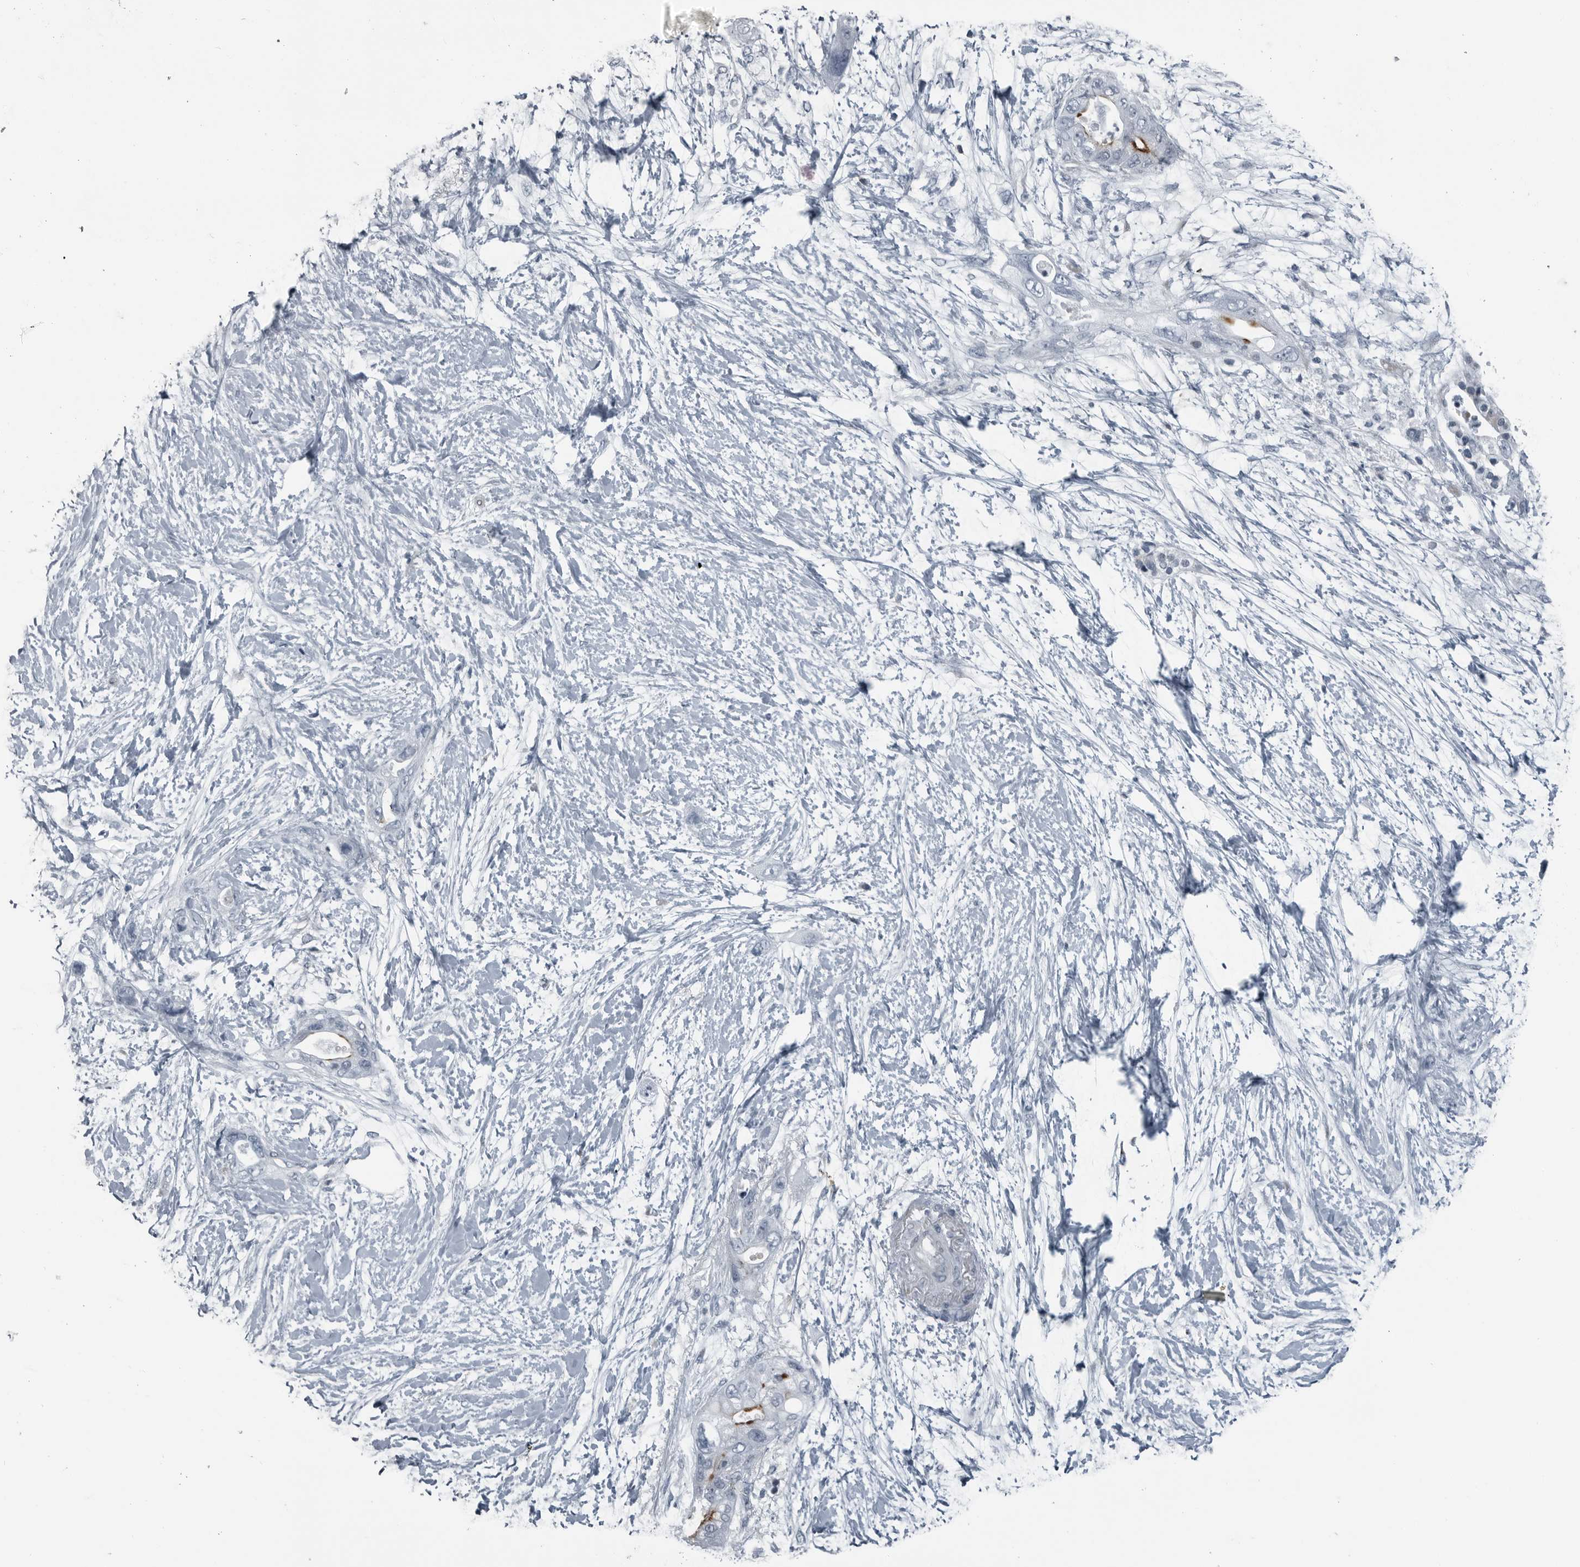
{"staining": {"intensity": "strong", "quantity": "<25%", "location": "cytoplasmic/membranous"}, "tissue": "pancreatic cancer", "cell_type": "Tumor cells", "image_type": "cancer", "snomed": [{"axis": "morphology", "description": "Adenocarcinoma, NOS"}, {"axis": "topography", "description": "Pancreas"}], "caption": "An immunohistochemistry (IHC) micrograph of neoplastic tissue is shown. Protein staining in brown labels strong cytoplasmic/membranous positivity in pancreatic cancer within tumor cells.", "gene": "GAK", "patient": {"sex": "male", "age": 53}}